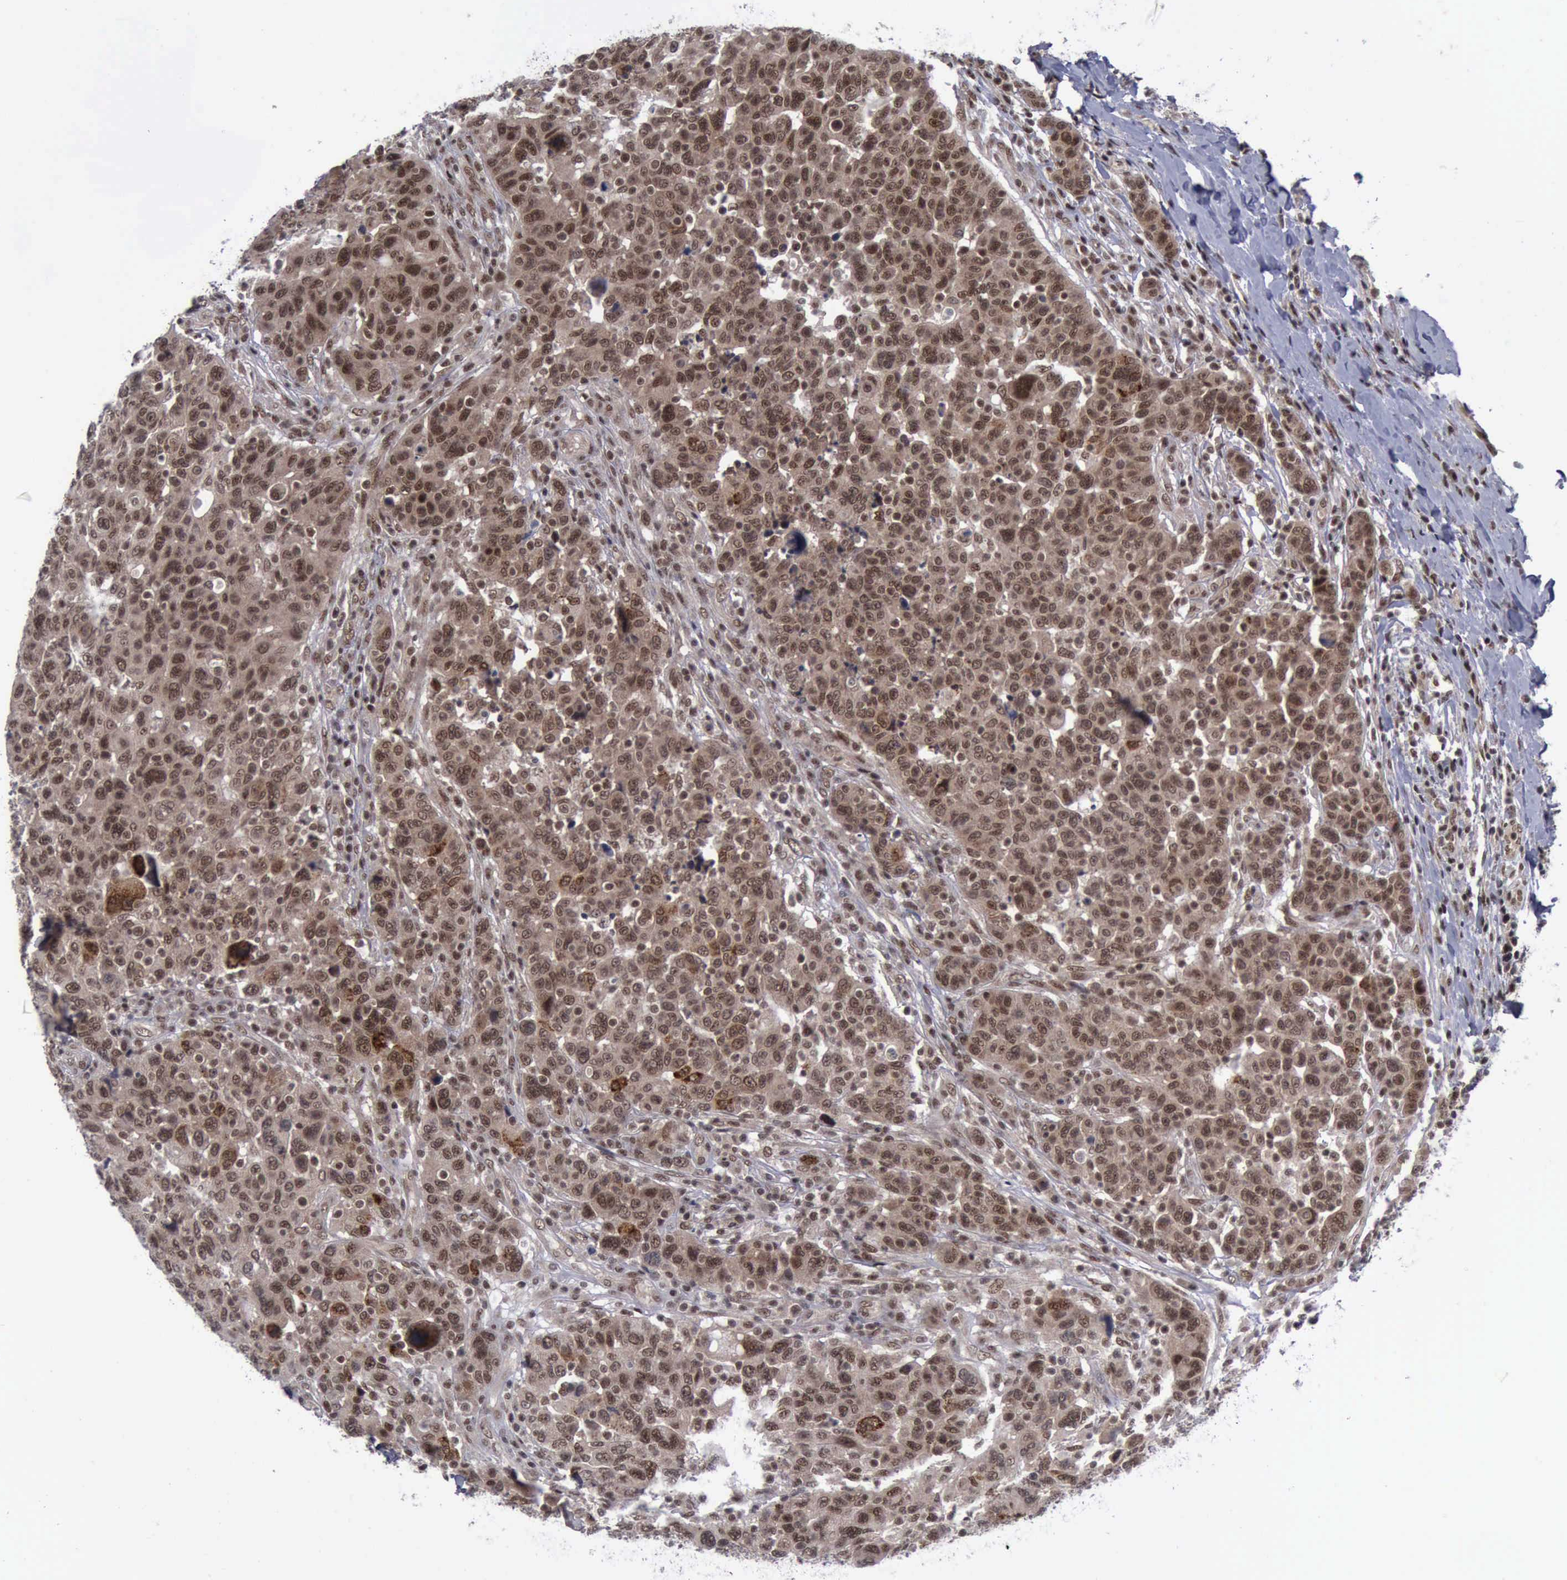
{"staining": {"intensity": "strong", "quantity": ">75%", "location": "cytoplasmic/membranous,nuclear"}, "tissue": "breast cancer", "cell_type": "Tumor cells", "image_type": "cancer", "snomed": [{"axis": "morphology", "description": "Duct carcinoma"}, {"axis": "topography", "description": "Breast"}], "caption": "Human breast cancer (intraductal carcinoma) stained for a protein (brown) reveals strong cytoplasmic/membranous and nuclear positive expression in approximately >75% of tumor cells.", "gene": "ATM", "patient": {"sex": "female", "age": 37}}